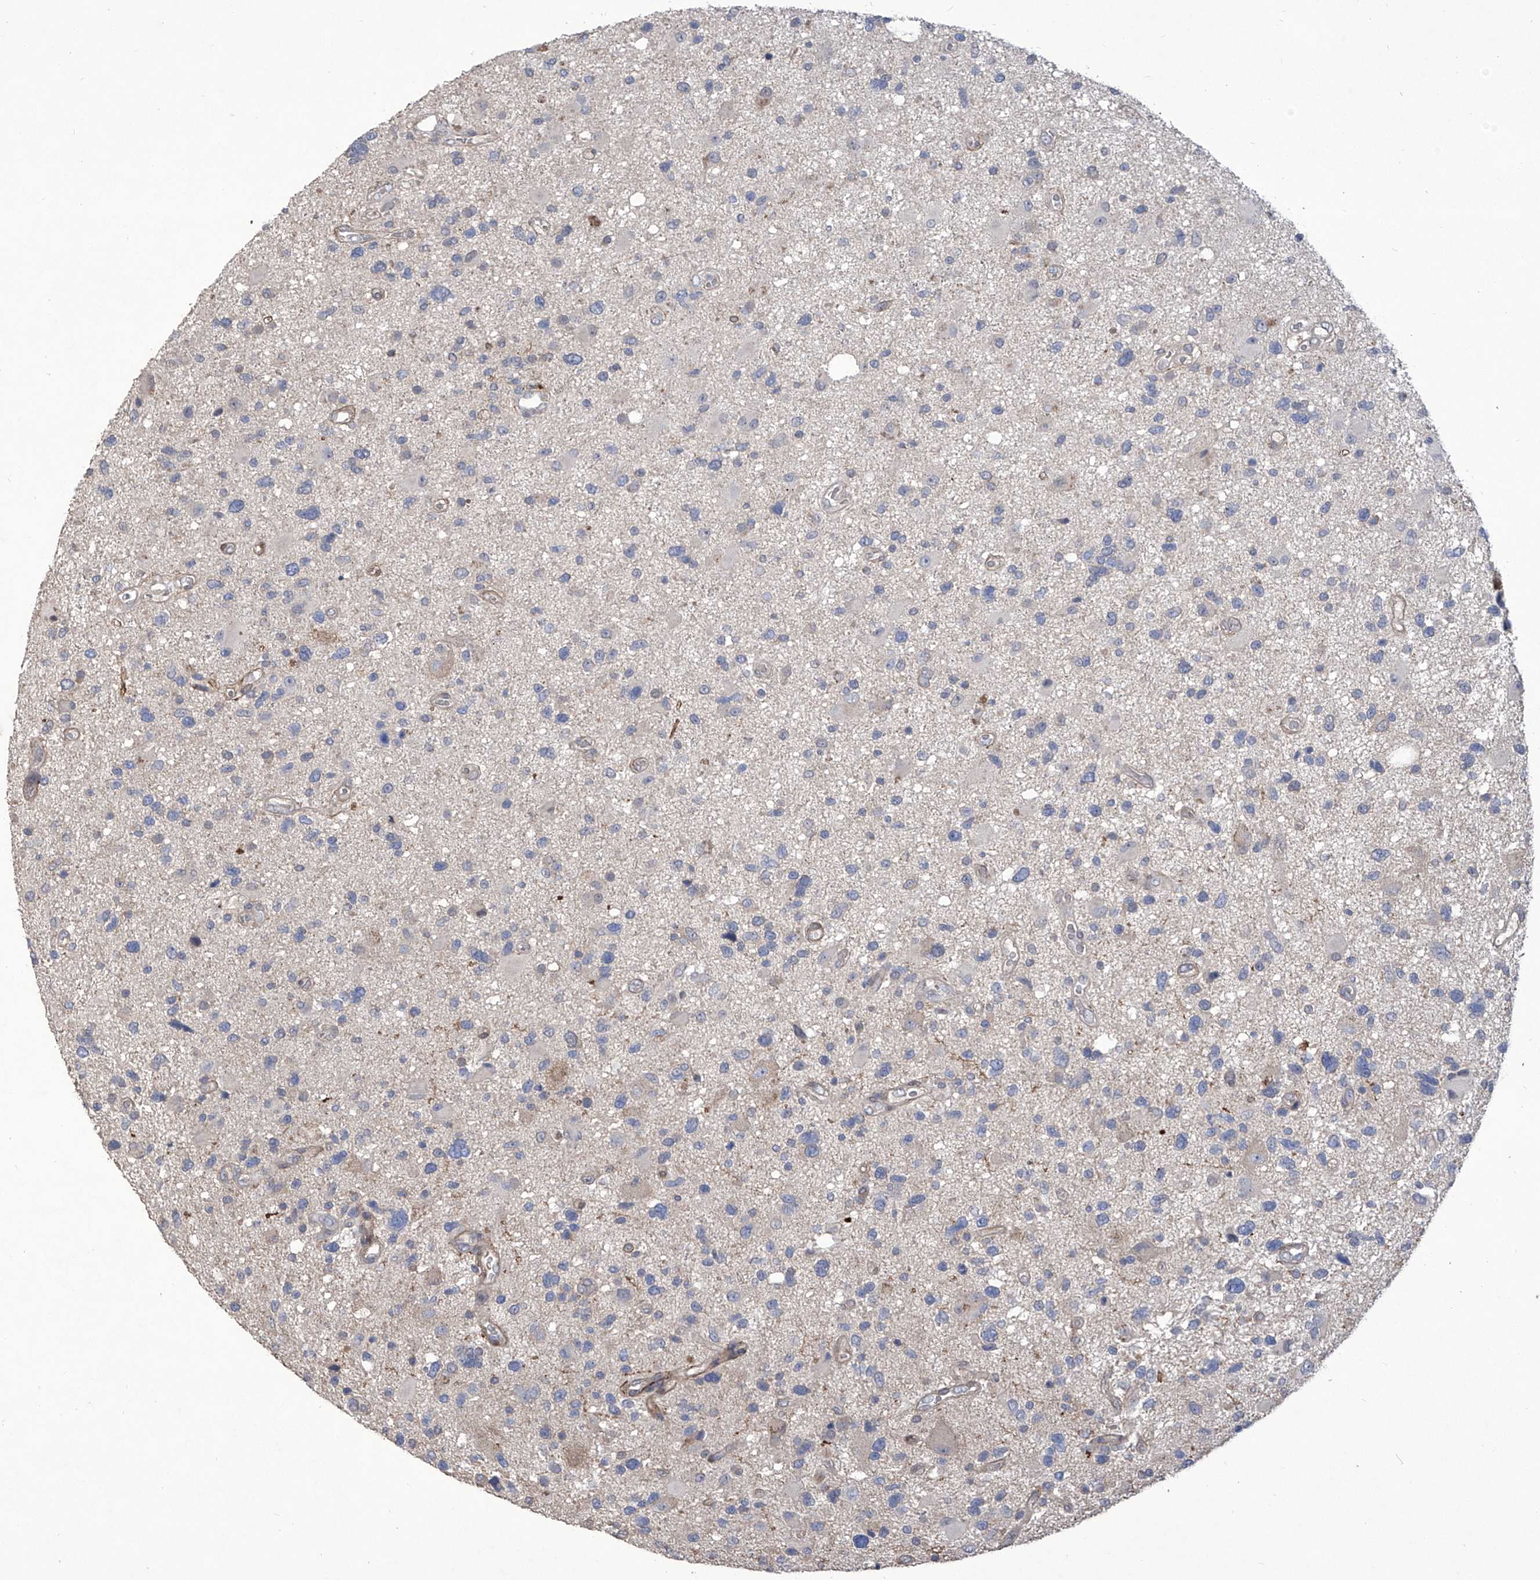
{"staining": {"intensity": "negative", "quantity": "none", "location": "none"}, "tissue": "glioma", "cell_type": "Tumor cells", "image_type": "cancer", "snomed": [{"axis": "morphology", "description": "Glioma, malignant, High grade"}, {"axis": "topography", "description": "Brain"}], "caption": "Glioma stained for a protein using immunohistochemistry displays no expression tumor cells.", "gene": "TXNIP", "patient": {"sex": "male", "age": 33}}